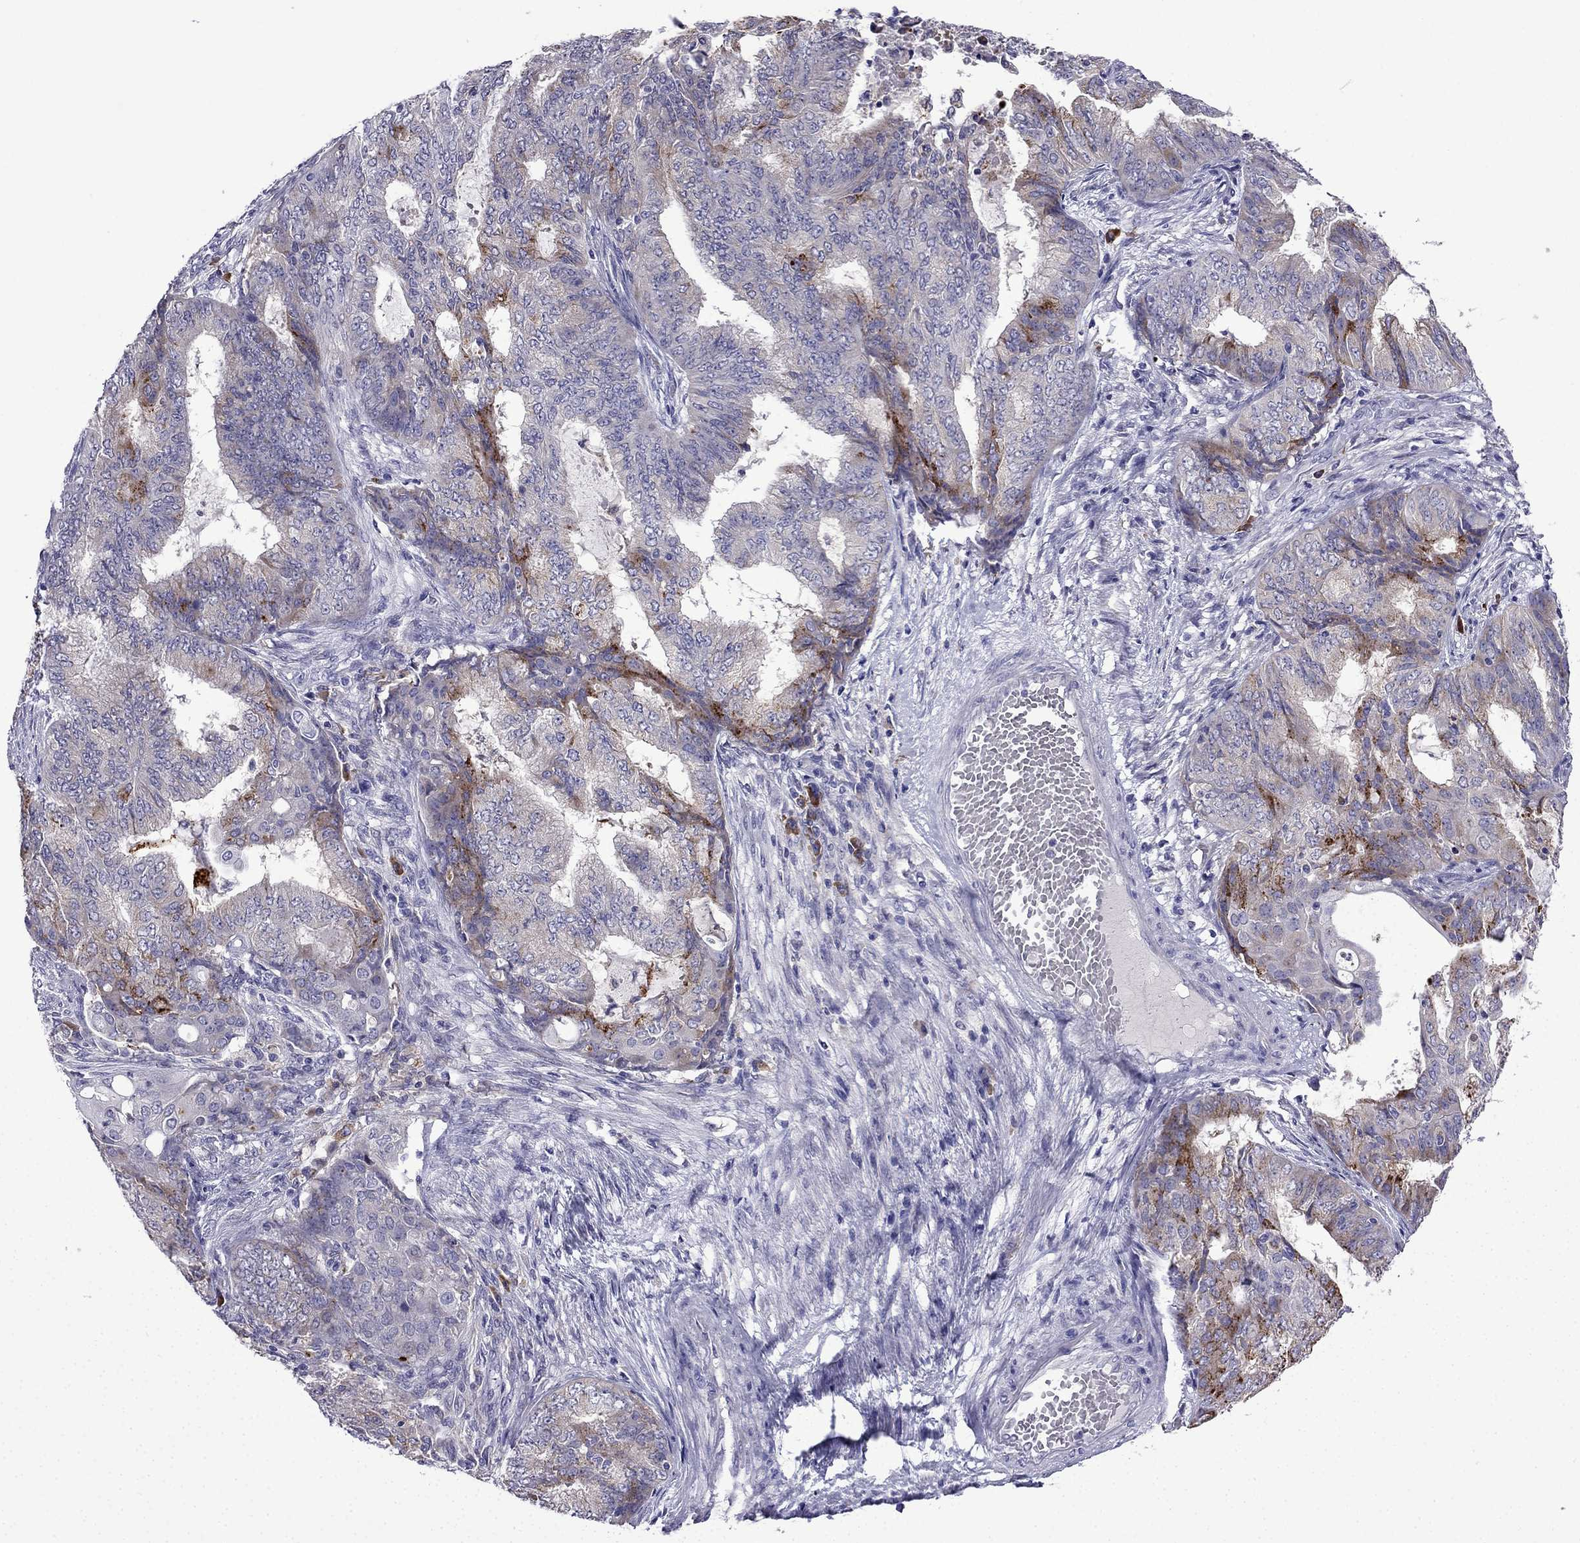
{"staining": {"intensity": "strong", "quantity": "<25%", "location": "cytoplasmic/membranous"}, "tissue": "endometrial cancer", "cell_type": "Tumor cells", "image_type": "cancer", "snomed": [{"axis": "morphology", "description": "Adenocarcinoma, NOS"}, {"axis": "topography", "description": "Endometrium"}], "caption": "Tumor cells demonstrate strong cytoplasmic/membranous positivity in about <25% of cells in adenocarcinoma (endometrial). (DAB (3,3'-diaminobenzidine) = brown stain, brightfield microscopy at high magnification).", "gene": "TSSK4", "patient": {"sex": "female", "age": 62}}